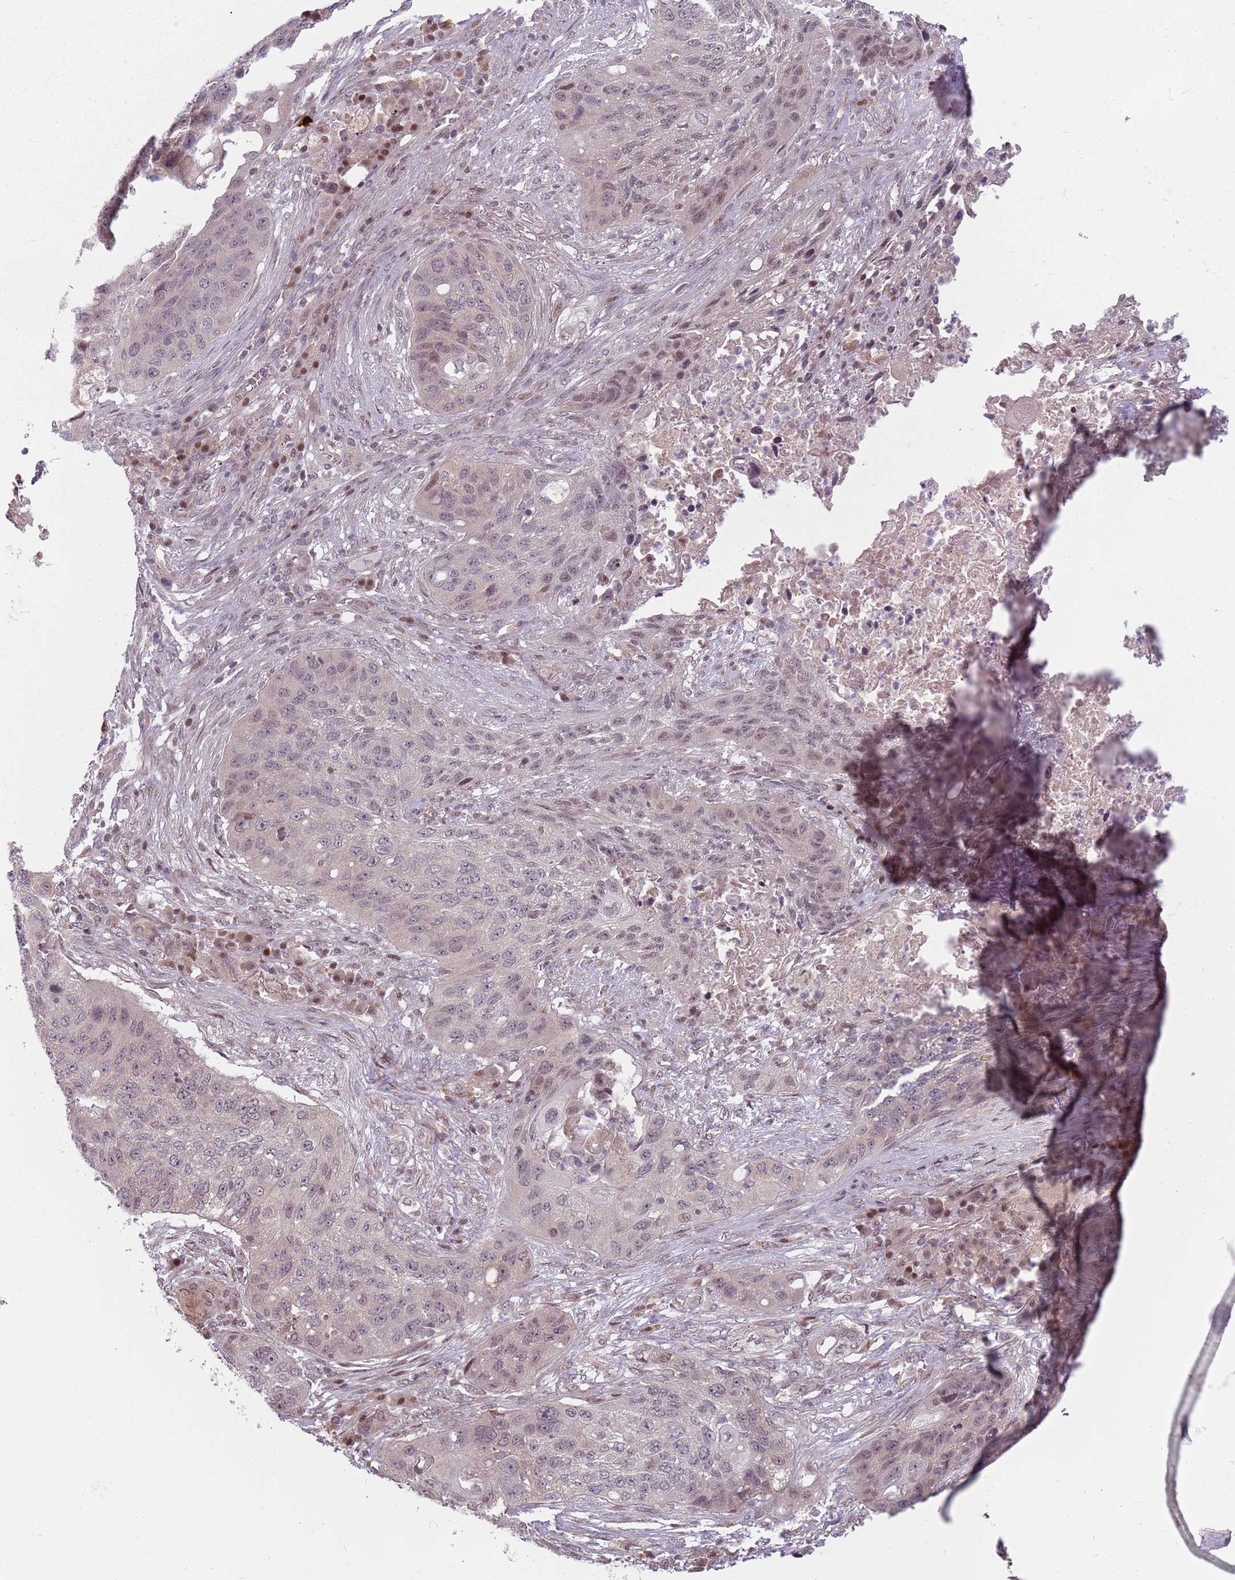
{"staining": {"intensity": "weak", "quantity": "25%-75%", "location": "nuclear"}, "tissue": "lung cancer", "cell_type": "Tumor cells", "image_type": "cancer", "snomed": [{"axis": "morphology", "description": "Squamous cell carcinoma, NOS"}, {"axis": "topography", "description": "Lung"}], "caption": "DAB (3,3'-diaminobenzidine) immunohistochemical staining of human lung cancer demonstrates weak nuclear protein staining in about 25%-75% of tumor cells. (DAB IHC, brown staining for protein, blue staining for nuclei).", "gene": "ADGRG1", "patient": {"sex": "female", "age": 63}}